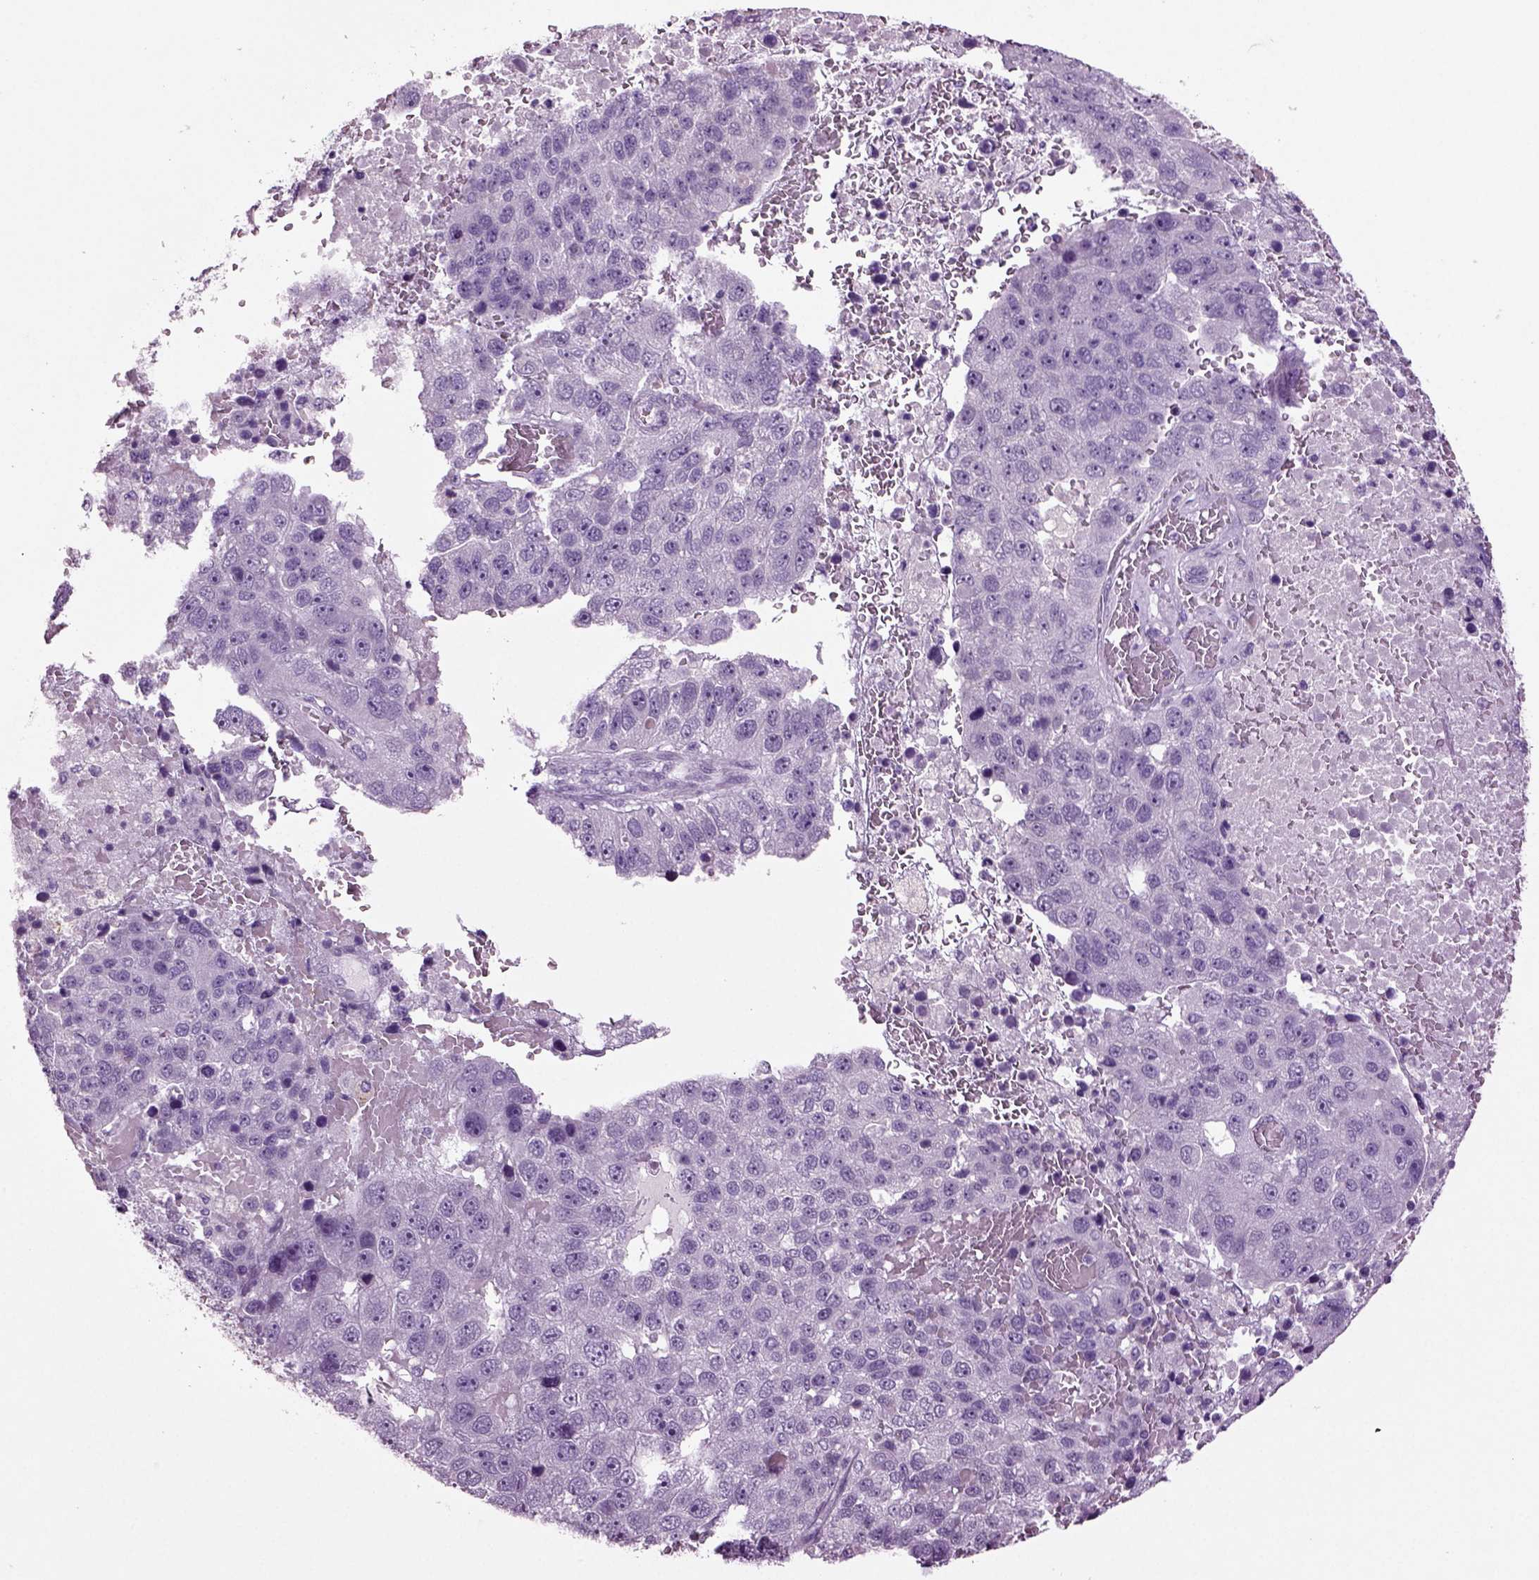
{"staining": {"intensity": "negative", "quantity": "none", "location": "none"}, "tissue": "pancreatic cancer", "cell_type": "Tumor cells", "image_type": "cancer", "snomed": [{"axis": "morphology", "description": "Adenocarcinoma, NOS"}, {"axis": "topography", "description": "Pancreas"}], "caption": "Immunohistochemical staining of pancreatic cancer (adenocarcinoma) shows no significant positivity in tumor cells.", "gene": "SLC17A6", "patient": {"sex": "female", "age": 61}}